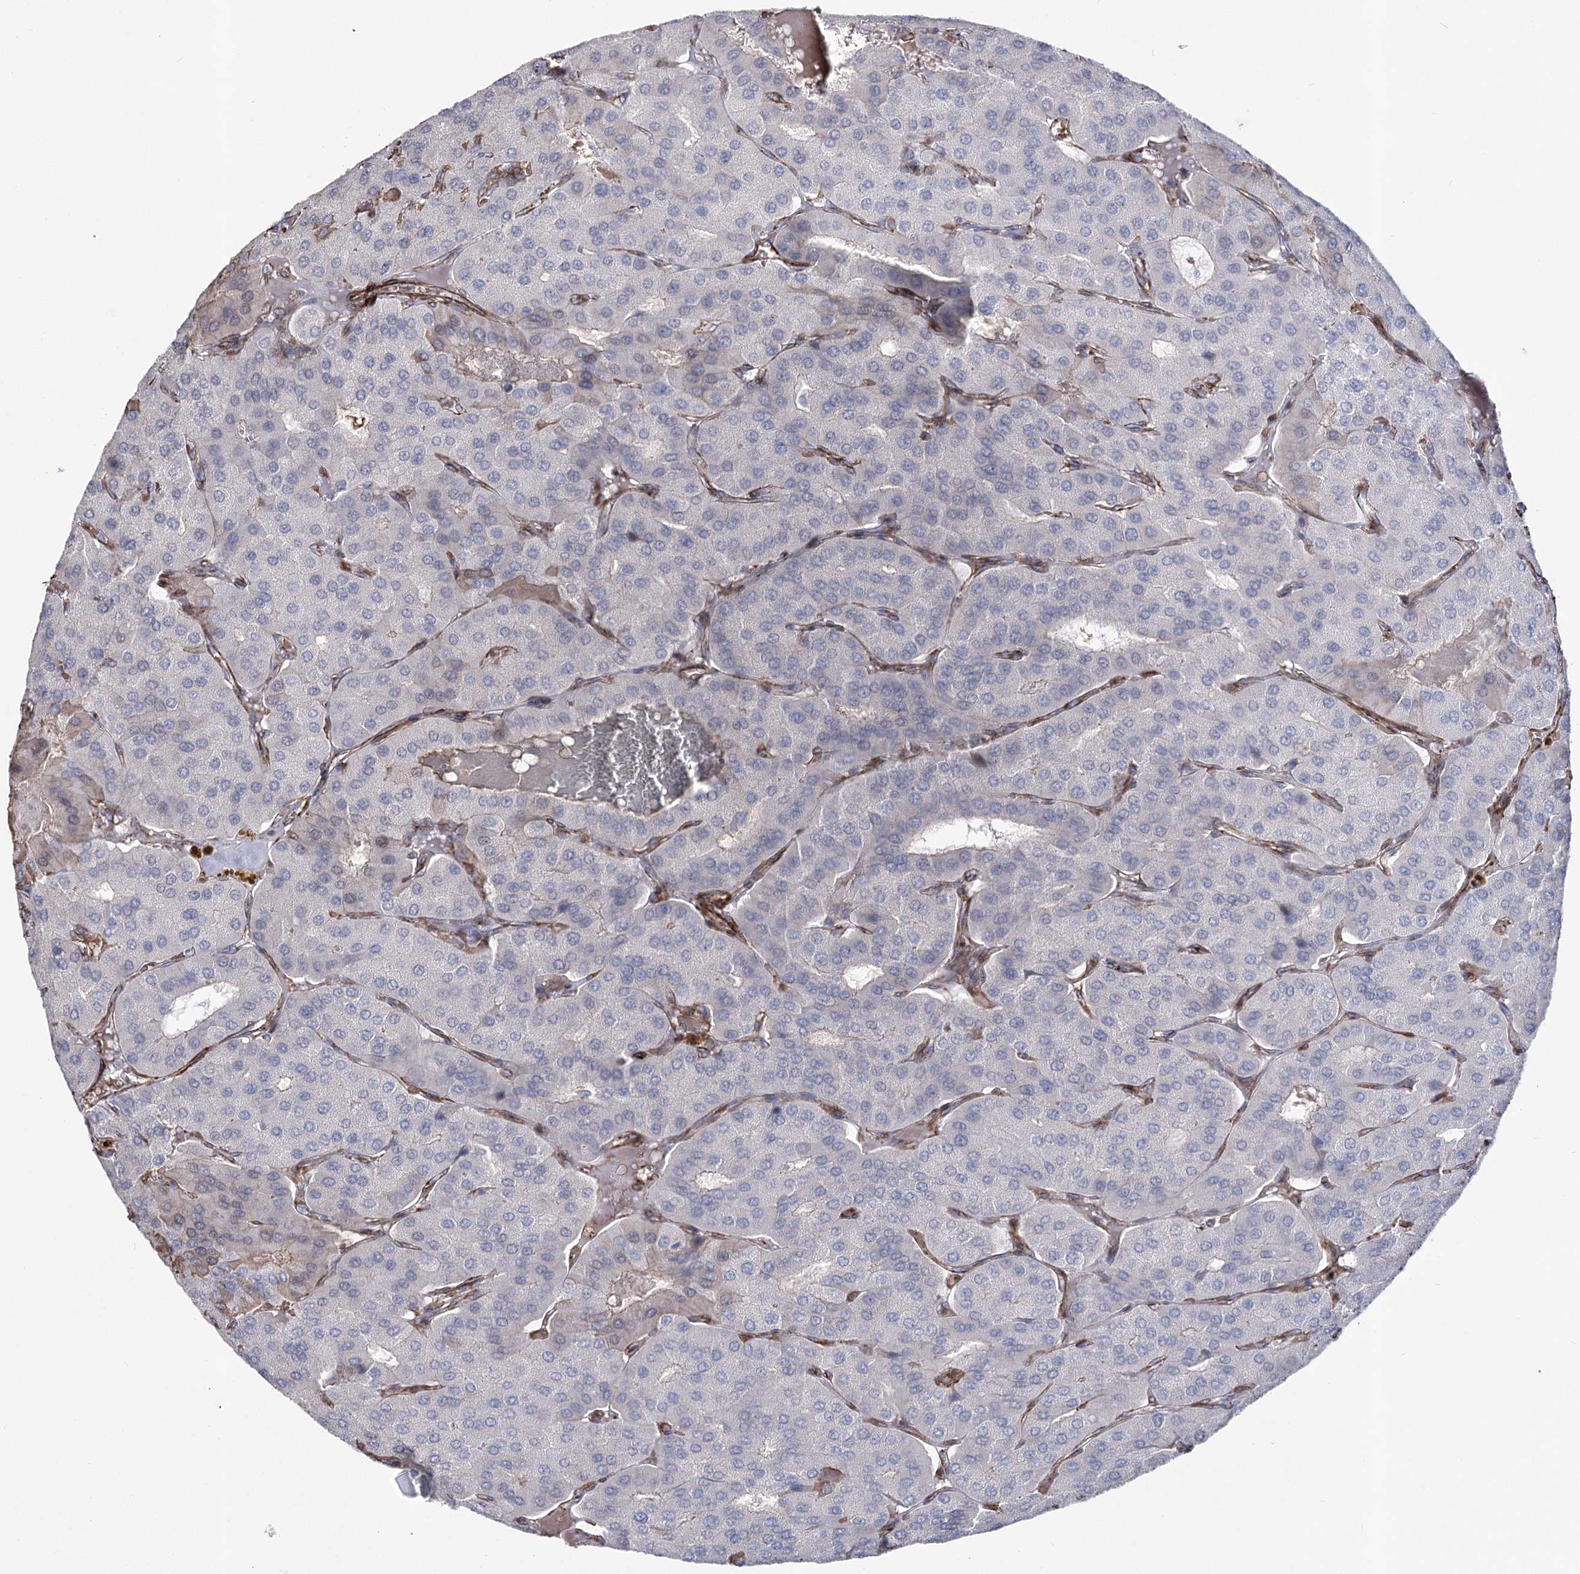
{"staining": {"intensity": "negative", "quantity": "none", "location": "none"}, "tissue": "parathyroid gland", "cell_type": "Glandular cells", "image_type": "normal", "snomed": [{"axis": "morphology", "description": "Normal tissue, NOS"}, {"axis": "morphology", "description": "Adenoma, NOS"}, {"axis": "topography", "description": "Parathyroid gland"}], "caption": "A micrograph of parathyroid gland stained for a protein displays no brown staining in glandular cells.", "gene": "ARHGAP20", "patient": {"sex": "female", "age": 86}}